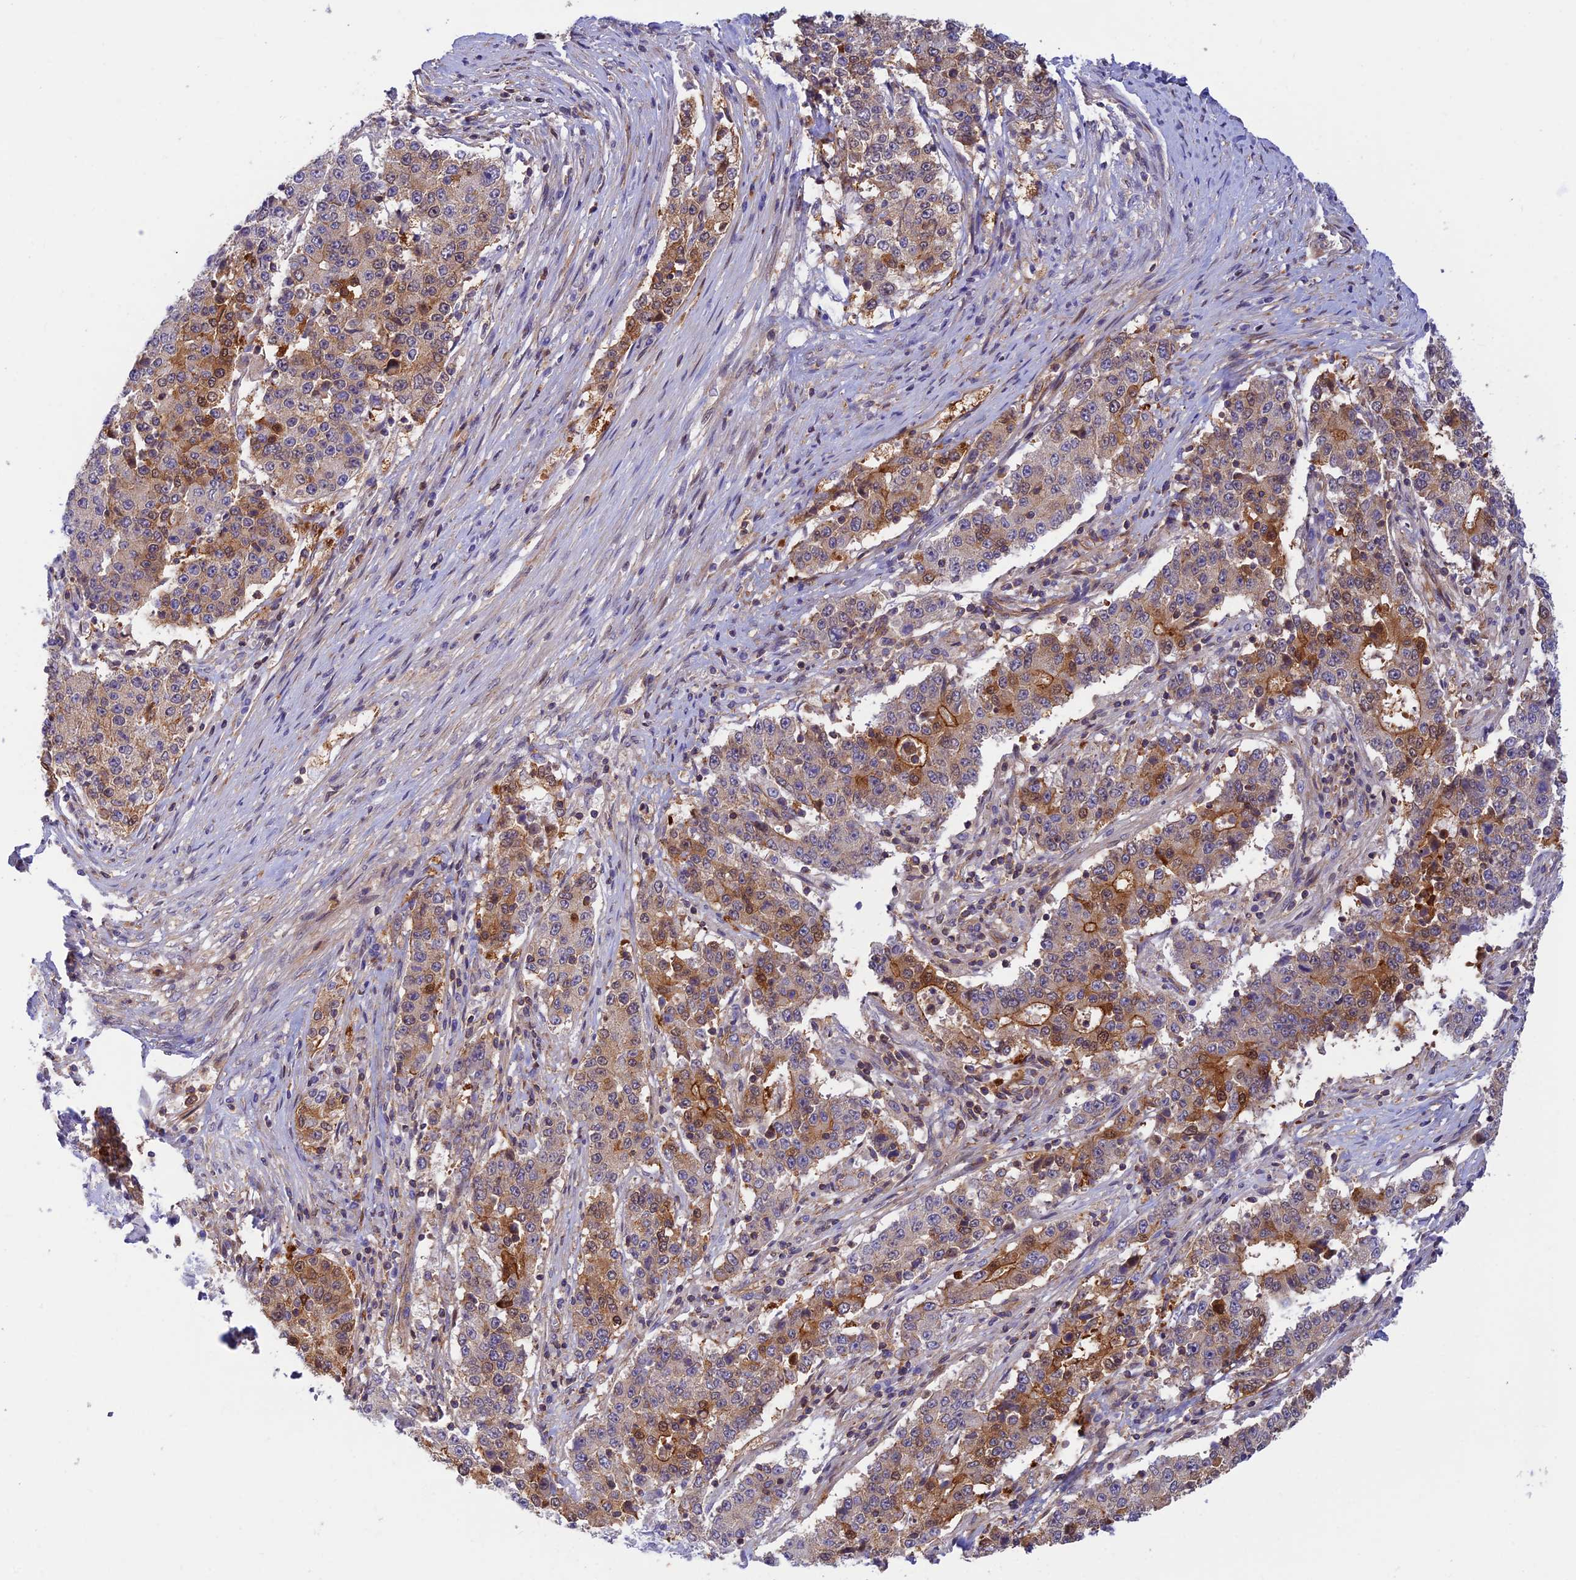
{"staining": {"intensity": "moderate", "quantity": "25%-75%", "location": "cytoplasmic/membranous"}, "tissue": "stomach cancer", "cell_type": "Tumor cells", "image_type": "cancer", "snomed": [{"axis": "morphology", "description": "Adenocarcinoma, NOS"}, {"axis": "topography", "description": "Stomach"}], "caption": "DAB immunohistochemical staining of stomach cancer displays moderate cytoplasmic/membranous protein positivity in about 25%-75% of tumor cells.", "gene": "PPP1R12C", "patient": {"sex": "male", "age": 59}}